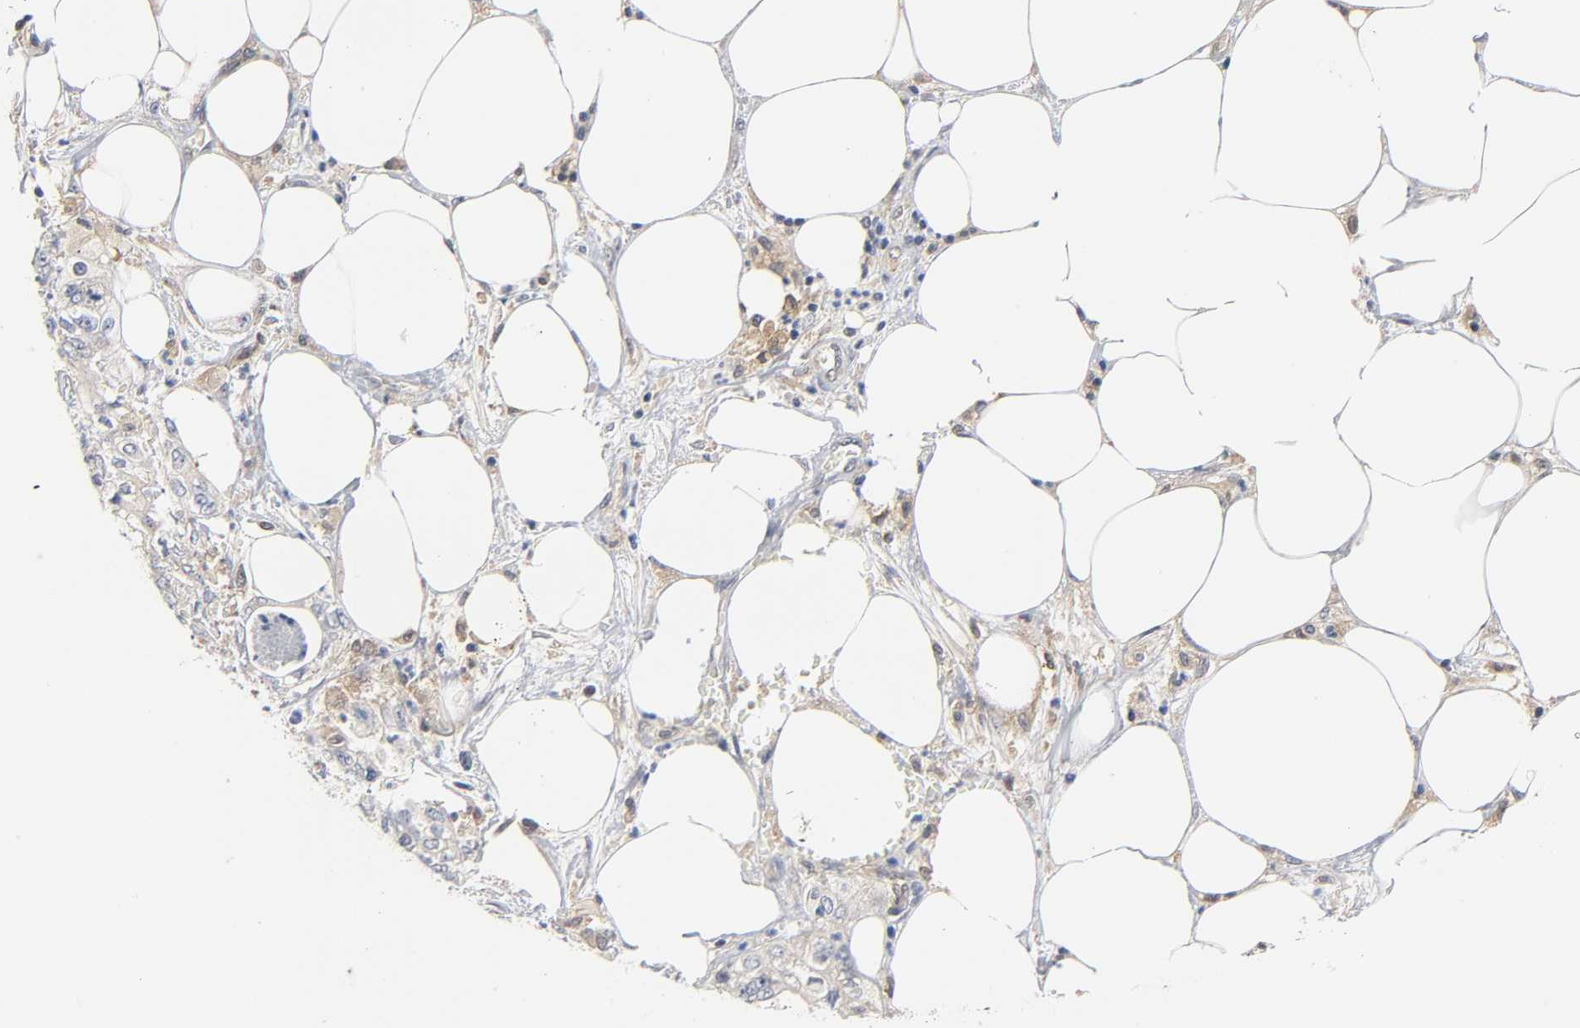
{"staining": {"intensity": "weak", "quantity": ">75%", "location": "cytoplasmic/membranous"}, "tissue": "pancreatic cancer", "cell_type": "Tumor cells", "image_type": "cancer", "snomed": [{"axis": "morphology", "description": "Adenocarcinoma, NOS"}, {"axis": "topography", "description": "Pancreas"}], "caption": "Protein staining of pancreatic cancer (adenocarcinoma) tissue exhibits weak cytoplasmic/membranous positivity in approximately >75% of tumor cells.", "gene": "FYN", "patient": {"sex": "male", "age": 70}}